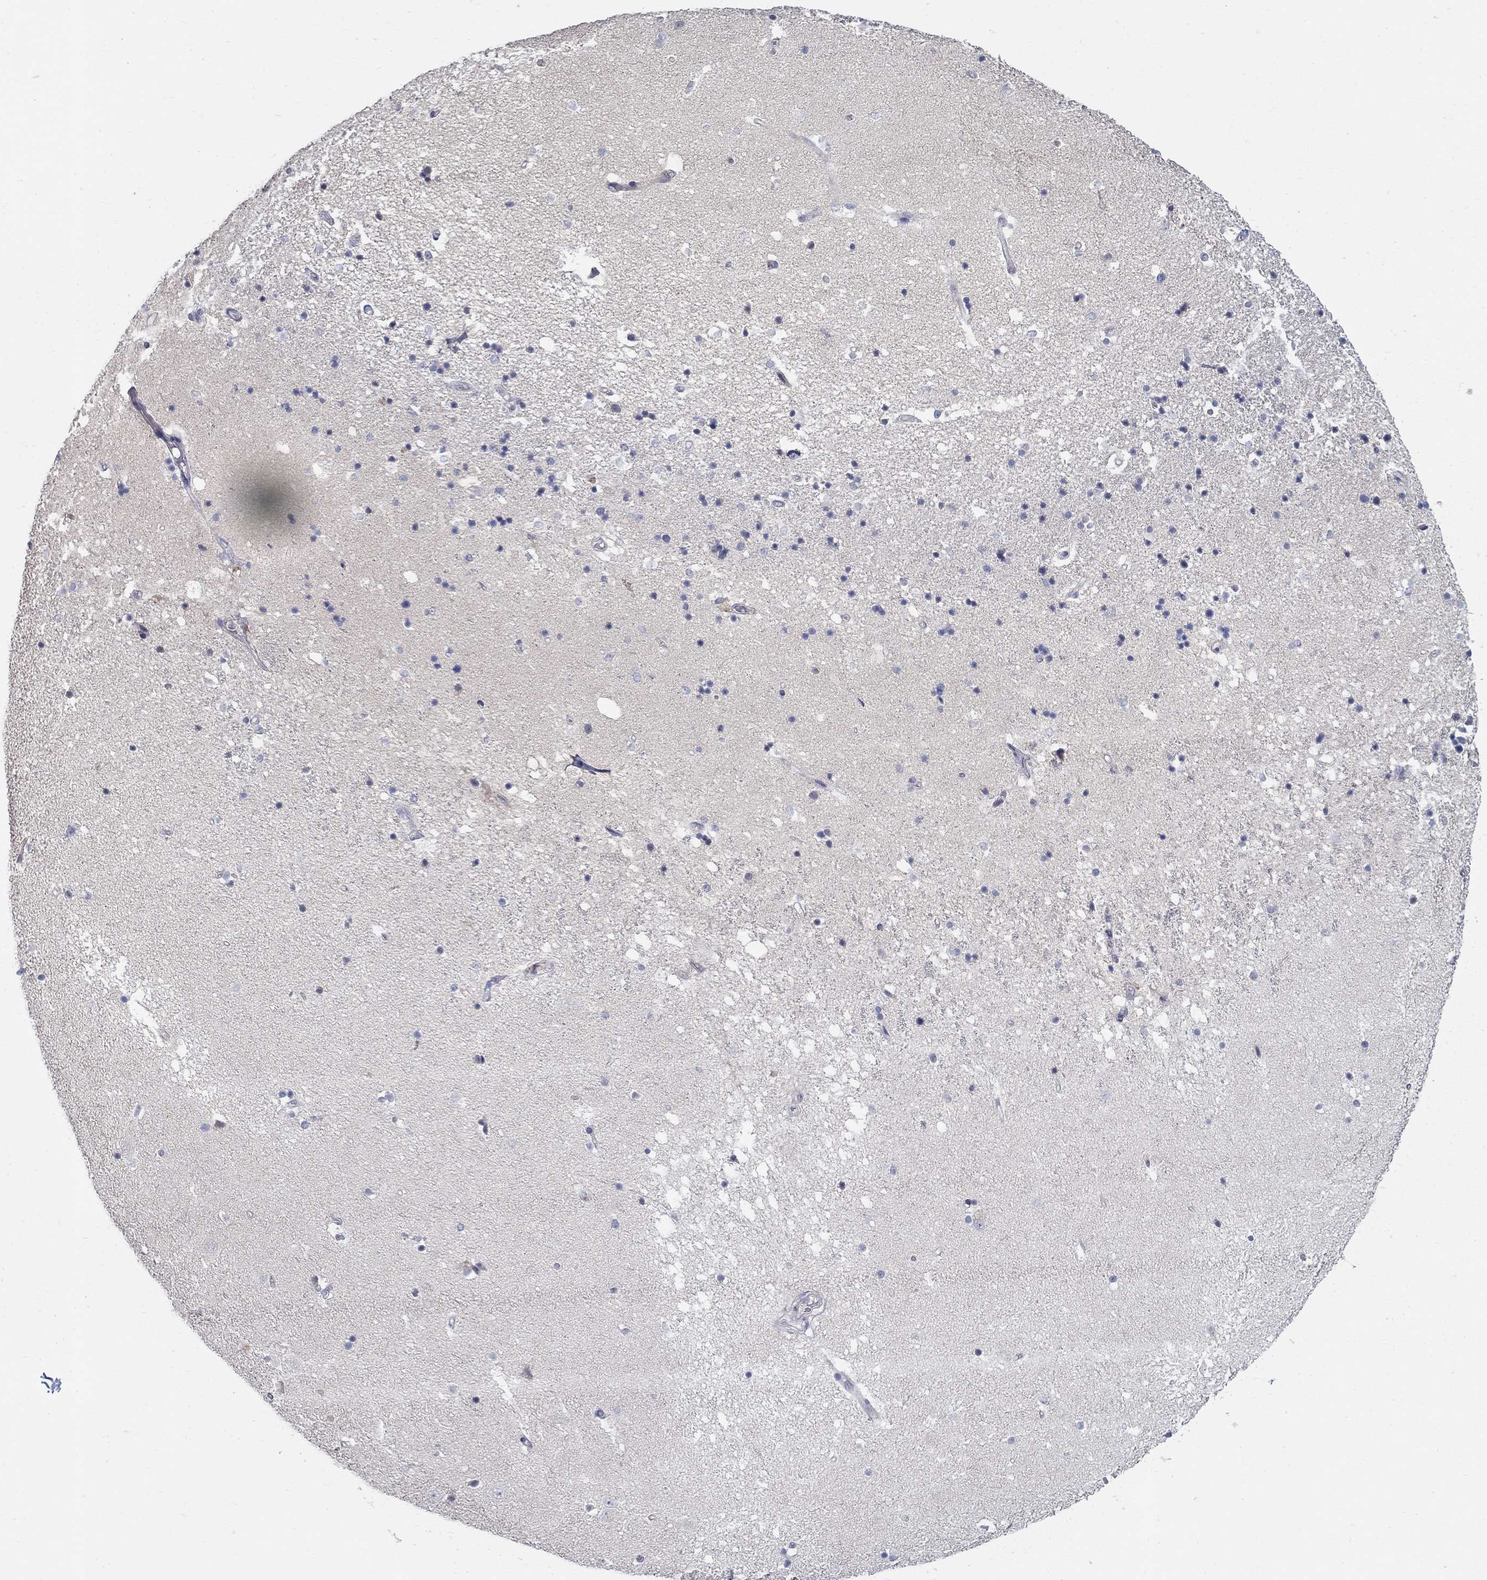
{"staining": {"intensity": "negative", "quantity": "none", "location": "none"}, "tissue": "hippocampus", "cell_type": "Glial cells", "image_type": "normal", "snomed": [{"axis": "morphology", "description": "Normal tissue, NOS"}, {"axis": "topography", "description": "Hippocampus"}], "caption": "A high-resolution photomicrograph shows IHC staining of unremarkable hippocampus, which shows no significant positivity in glial cells. (Stains: DAB (3,3'-diaminobenzidine) IHC with hematoxylin counter stain, Microscopy: brightfield microscopy at high magnification).", "gene": "ABCA4", "patient": {"sex": "male", "age": 49}}